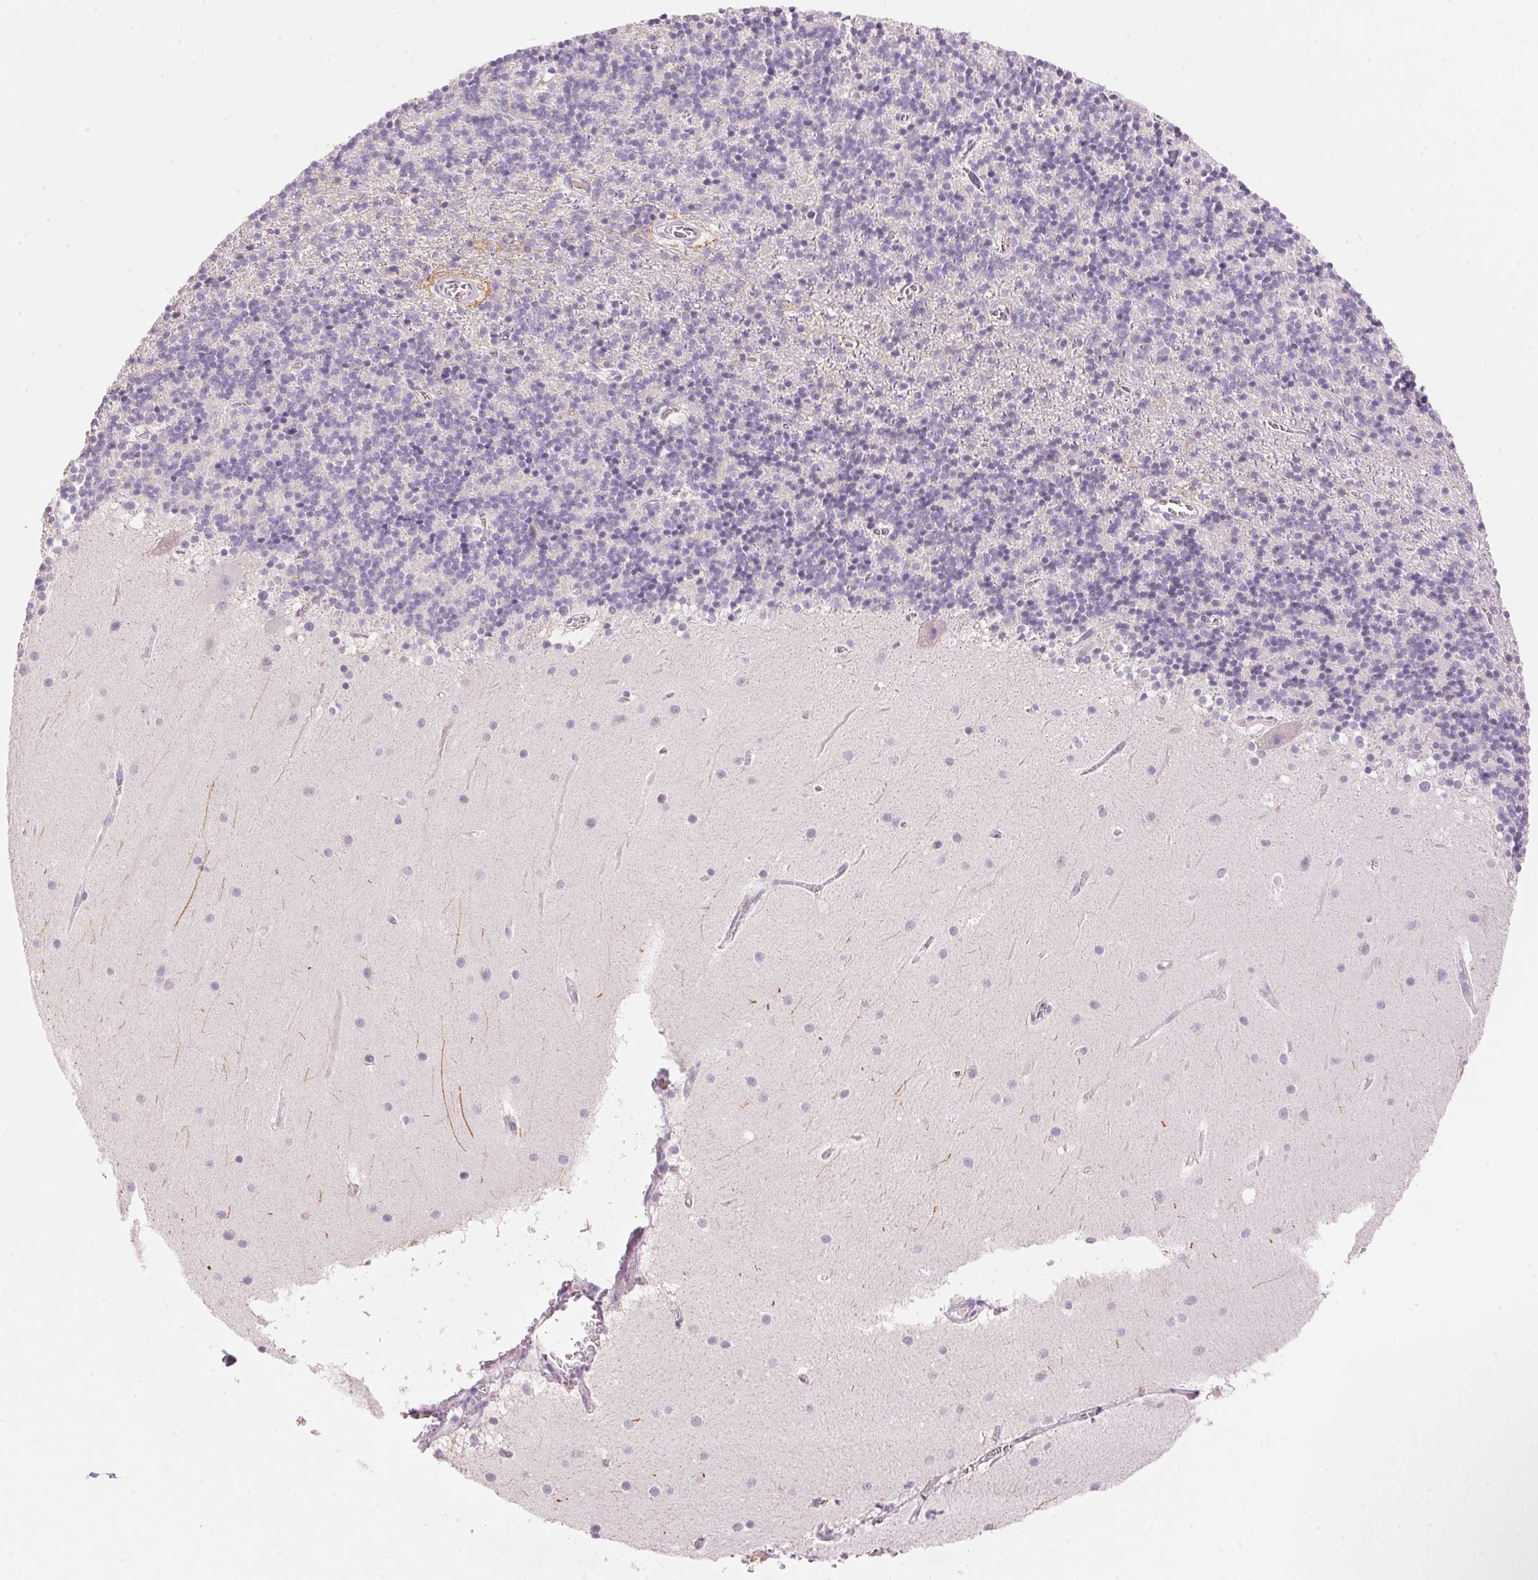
{"staining": {"intensity": "negative", "quantity": "none", "location": "none"}, "tissue": "cerebellum", "cell_type": "Cells in granular layer", "image_type": "normal", "snomed": [{"axis": "morphology", "description": "Normal tissue, NOS"}, {"axis": "topography", "description": "Cerebellum"}], "caption": "This is a photomicrograph of immunohistochemistry staining of benign cerebellum, which shows no positivity in cells in granular layer. (DAB IHC, high magnification).", "gene": "CYP11B1", "patient": {"sex": "male", "age": 70}}